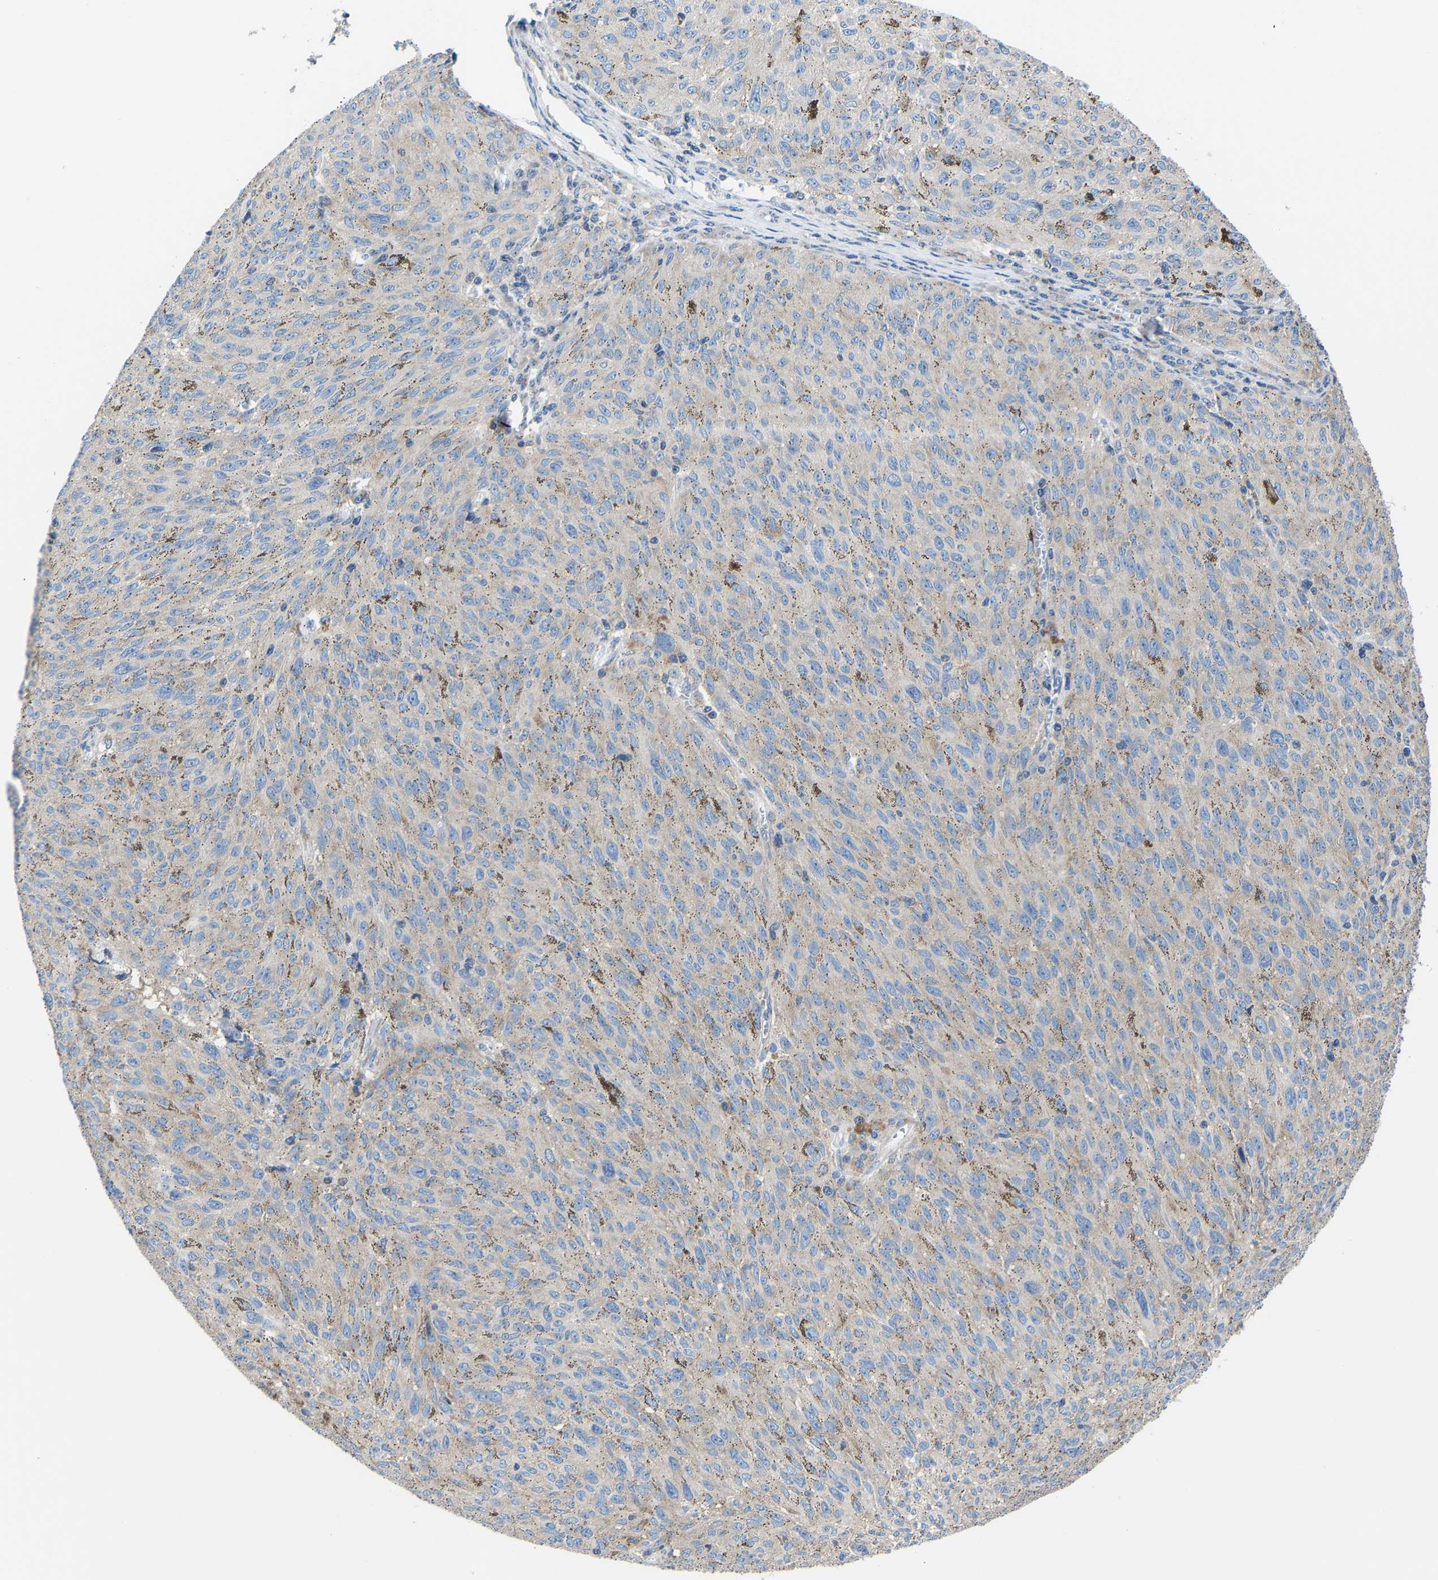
{"staining": {"intensity": "negative", "quantity": "none", "location": "none"}, "tissue": "melanoma", "cell_type": "Tumor cells", "image_type": "cancer", "snomed": [{"axis": "morphology", "description": "Malignant melanoma, NOS"}, {"axis": "topography", "description": "Skin"}], "caption": "IHC image of neoplastic tissue: malignant melanoma stained with DAB (3,3'-diaminobenzidine) demonstrates no significant protein staining in tumor cells.", "gene": "G3BP2", "patient": {"sex": "female", "age": 72}}